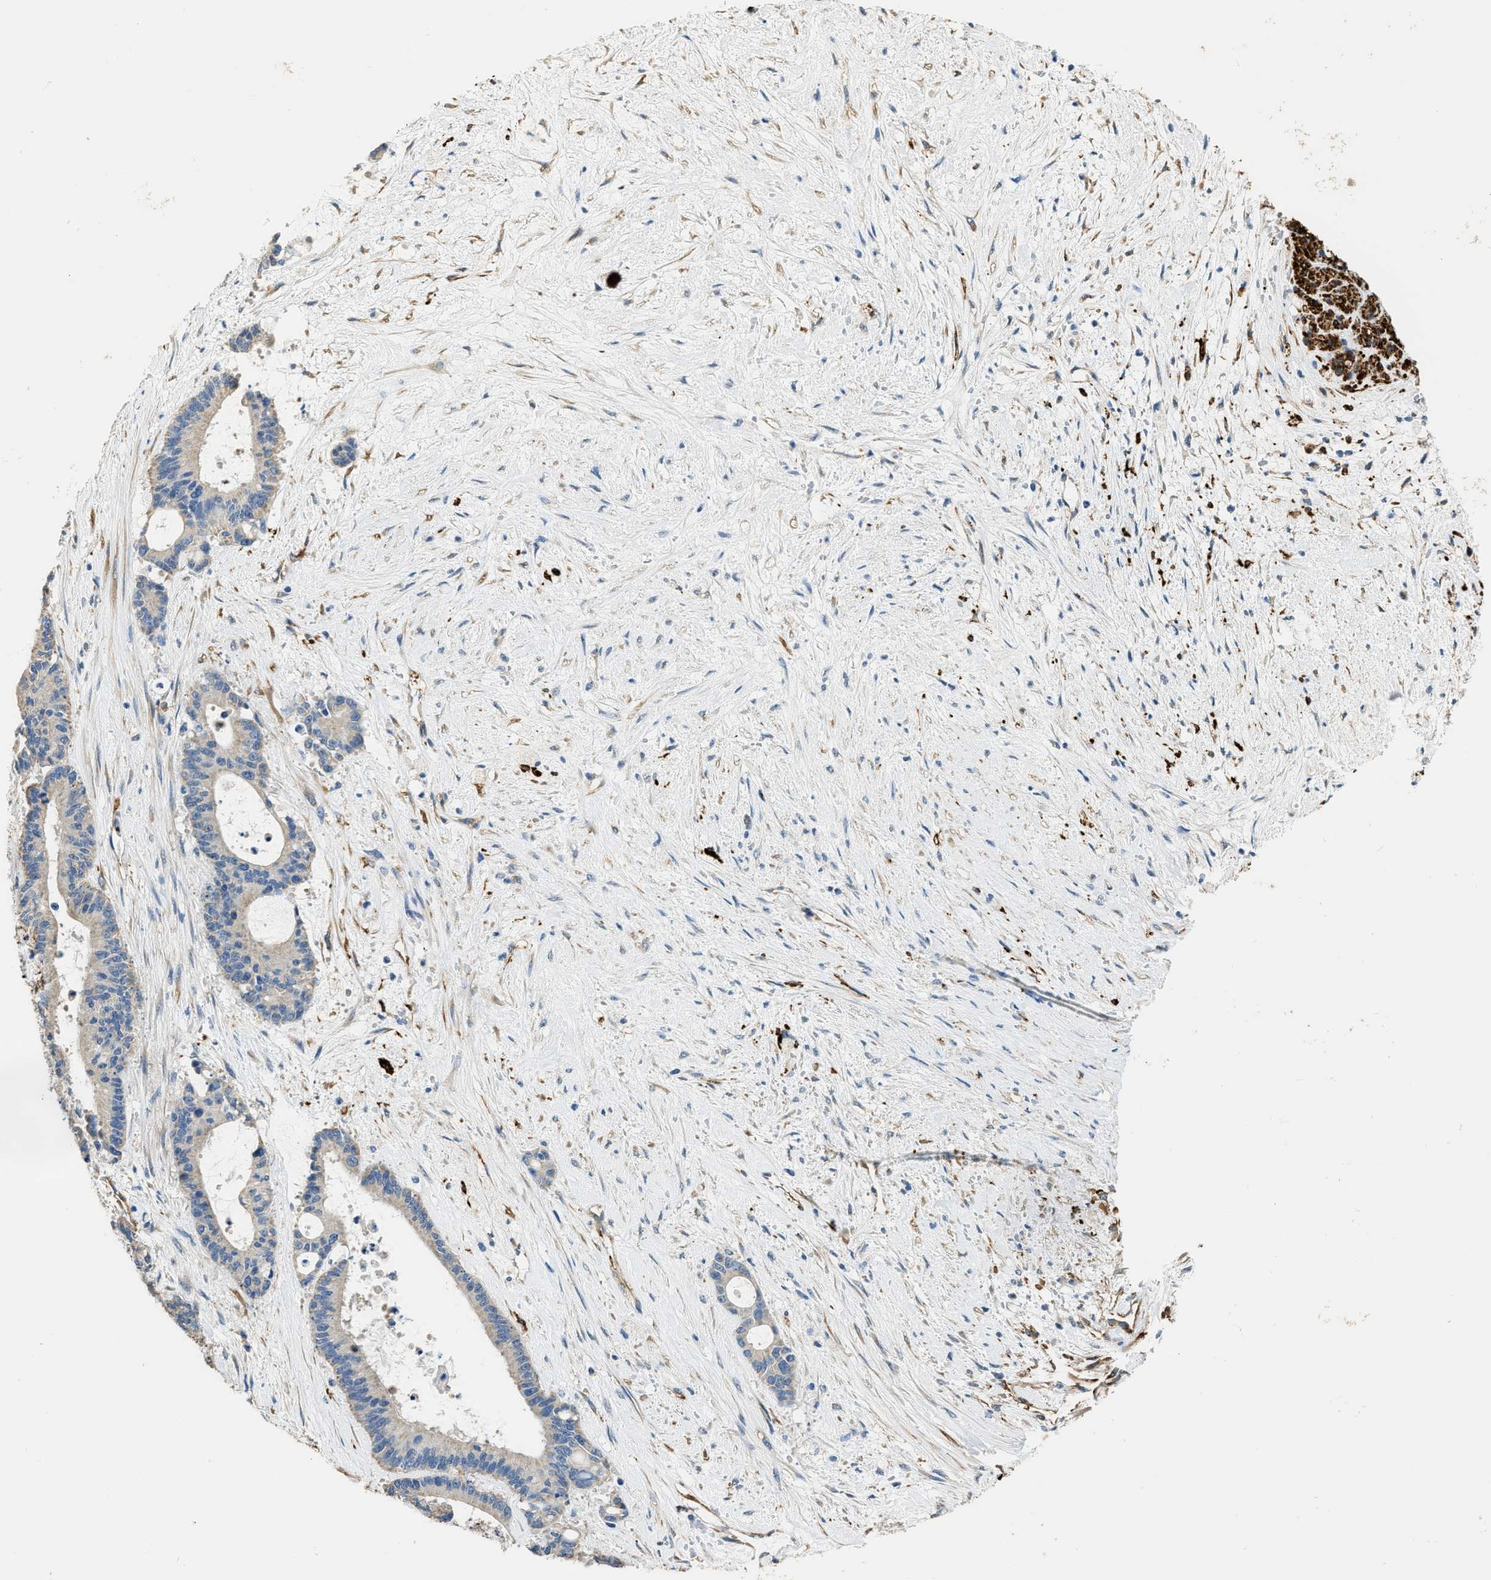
{"staining": {"intensity": "negative", "quantity": "none", "location": "none"}, "tissue": "liver cancer", "cell_type": "Tumor cells", "image_type": "cancer", "snomed": [{"axis": "morphology", "description": "Normal tissue, NOS"}, {"axis": "morphology", "description": "Cholangiocarcinoma"}, {"axis": "topography", "description": "Liver"}, {"axis": "topography", "description": "Peripheral nerve tissue"}], "caption": "This is an IHC photomicrograph of liver cancer (cholangiocarcinoma). There is no staining in tumor cells.", "gene": "ZSWIM5", "patient": {"sex": "female", "age": 73}}